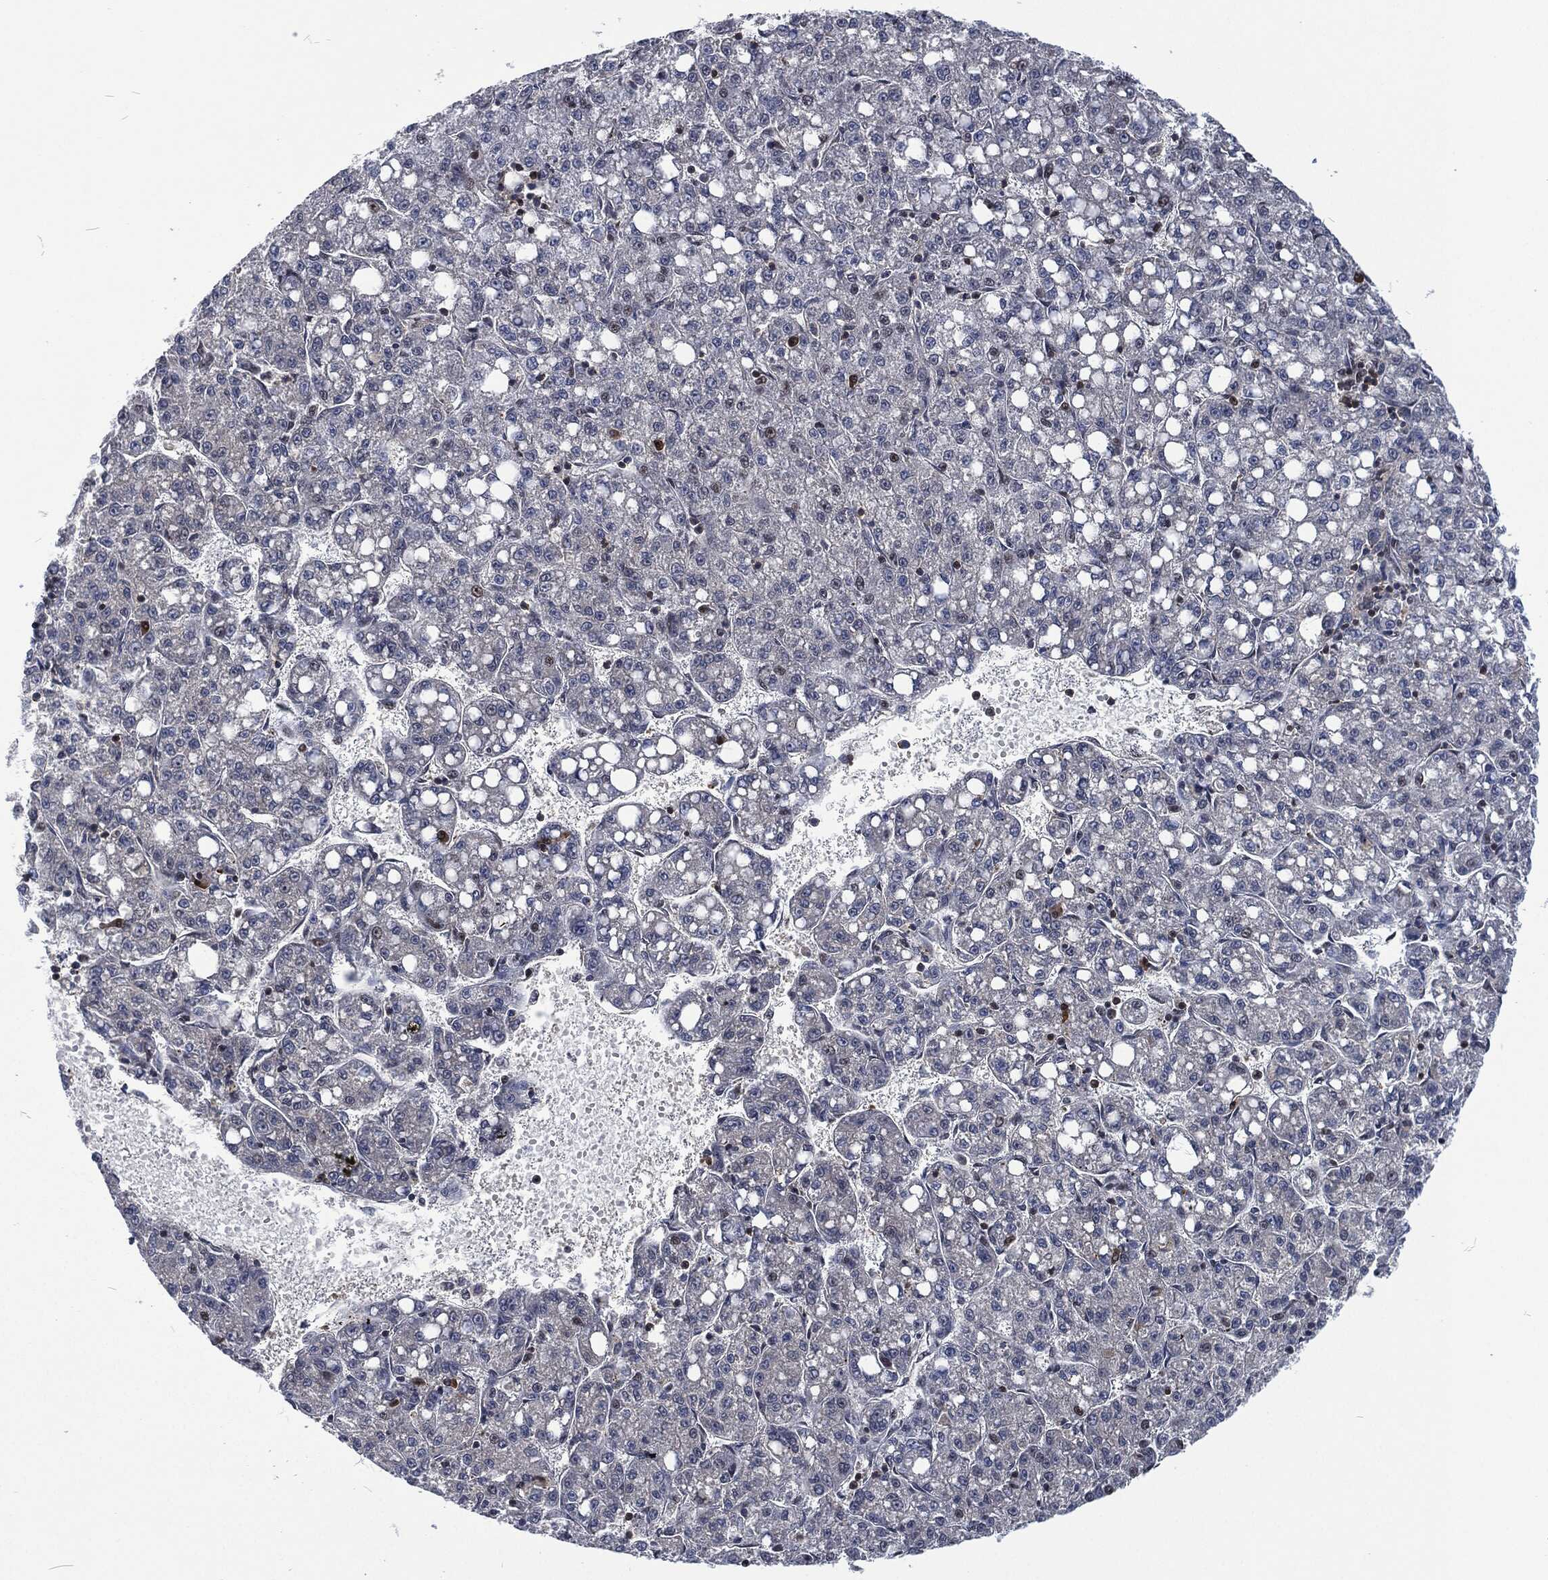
{"staining": {"intensity": "negative", "quantity": "none", "location": "none"}, "tissue": "liver cancer", "cell_type": "Tumor cells", "image_type": "cancer", "snomed": [{"axis": "morphology", "description": "Carcinoma, Hepatocellular, NOS"}, {"axis": "topography", "description": "Liver"}], "caption": "This is a image of immunohistochemistry staining of liver cancer, which shows no staining in tumor cells. (Immunohistochemistry (ihc), brightfield microscopy, high magnification).", "gene": "DCPS", "patient": {"sex": "female", "age": 65}}